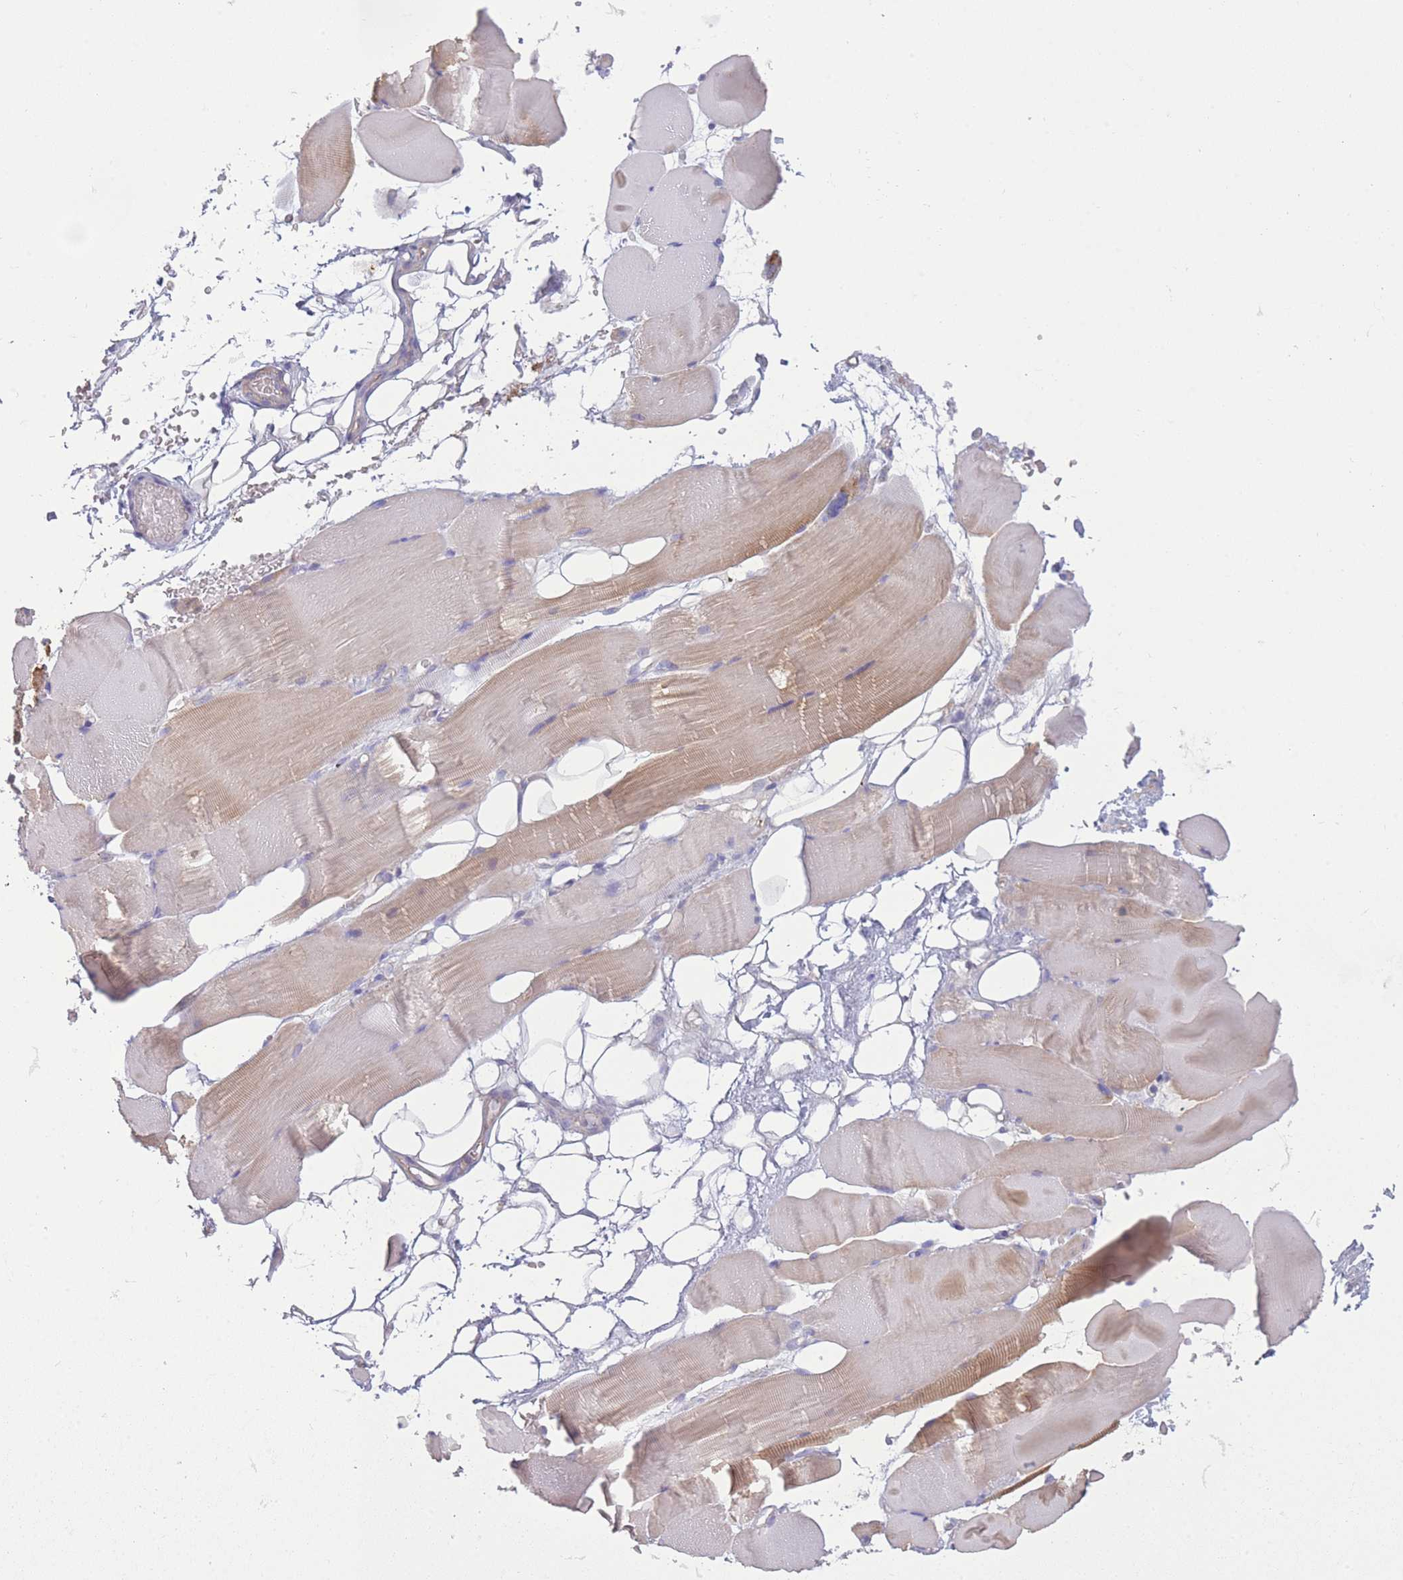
{"staining": {"intensity": "moderate", "quantity": "<25%", "location": "cytoplasmic/membranous"}, "tissue": "skeletal muscle", "cell_type": "Myocytes", "image_type": "normal", "snomed": [{"axis": "morphology", "description": "Normal tissue, NOS"}, {"axis": "topography", "description": "Skeletal muscle"}, {"axis": "topography", "description": "Parathyroid gland"}], "caption": "The immunohistochemical stain shows moderate cytoplasmic/membranous positivity in myocytes of benign skeletal muscle. Immunohistochemistry stains the protein in brown and the nuclei are stained blue.", "gene": "PDHA1", "patient": {"sex": "female", "age": 37}}